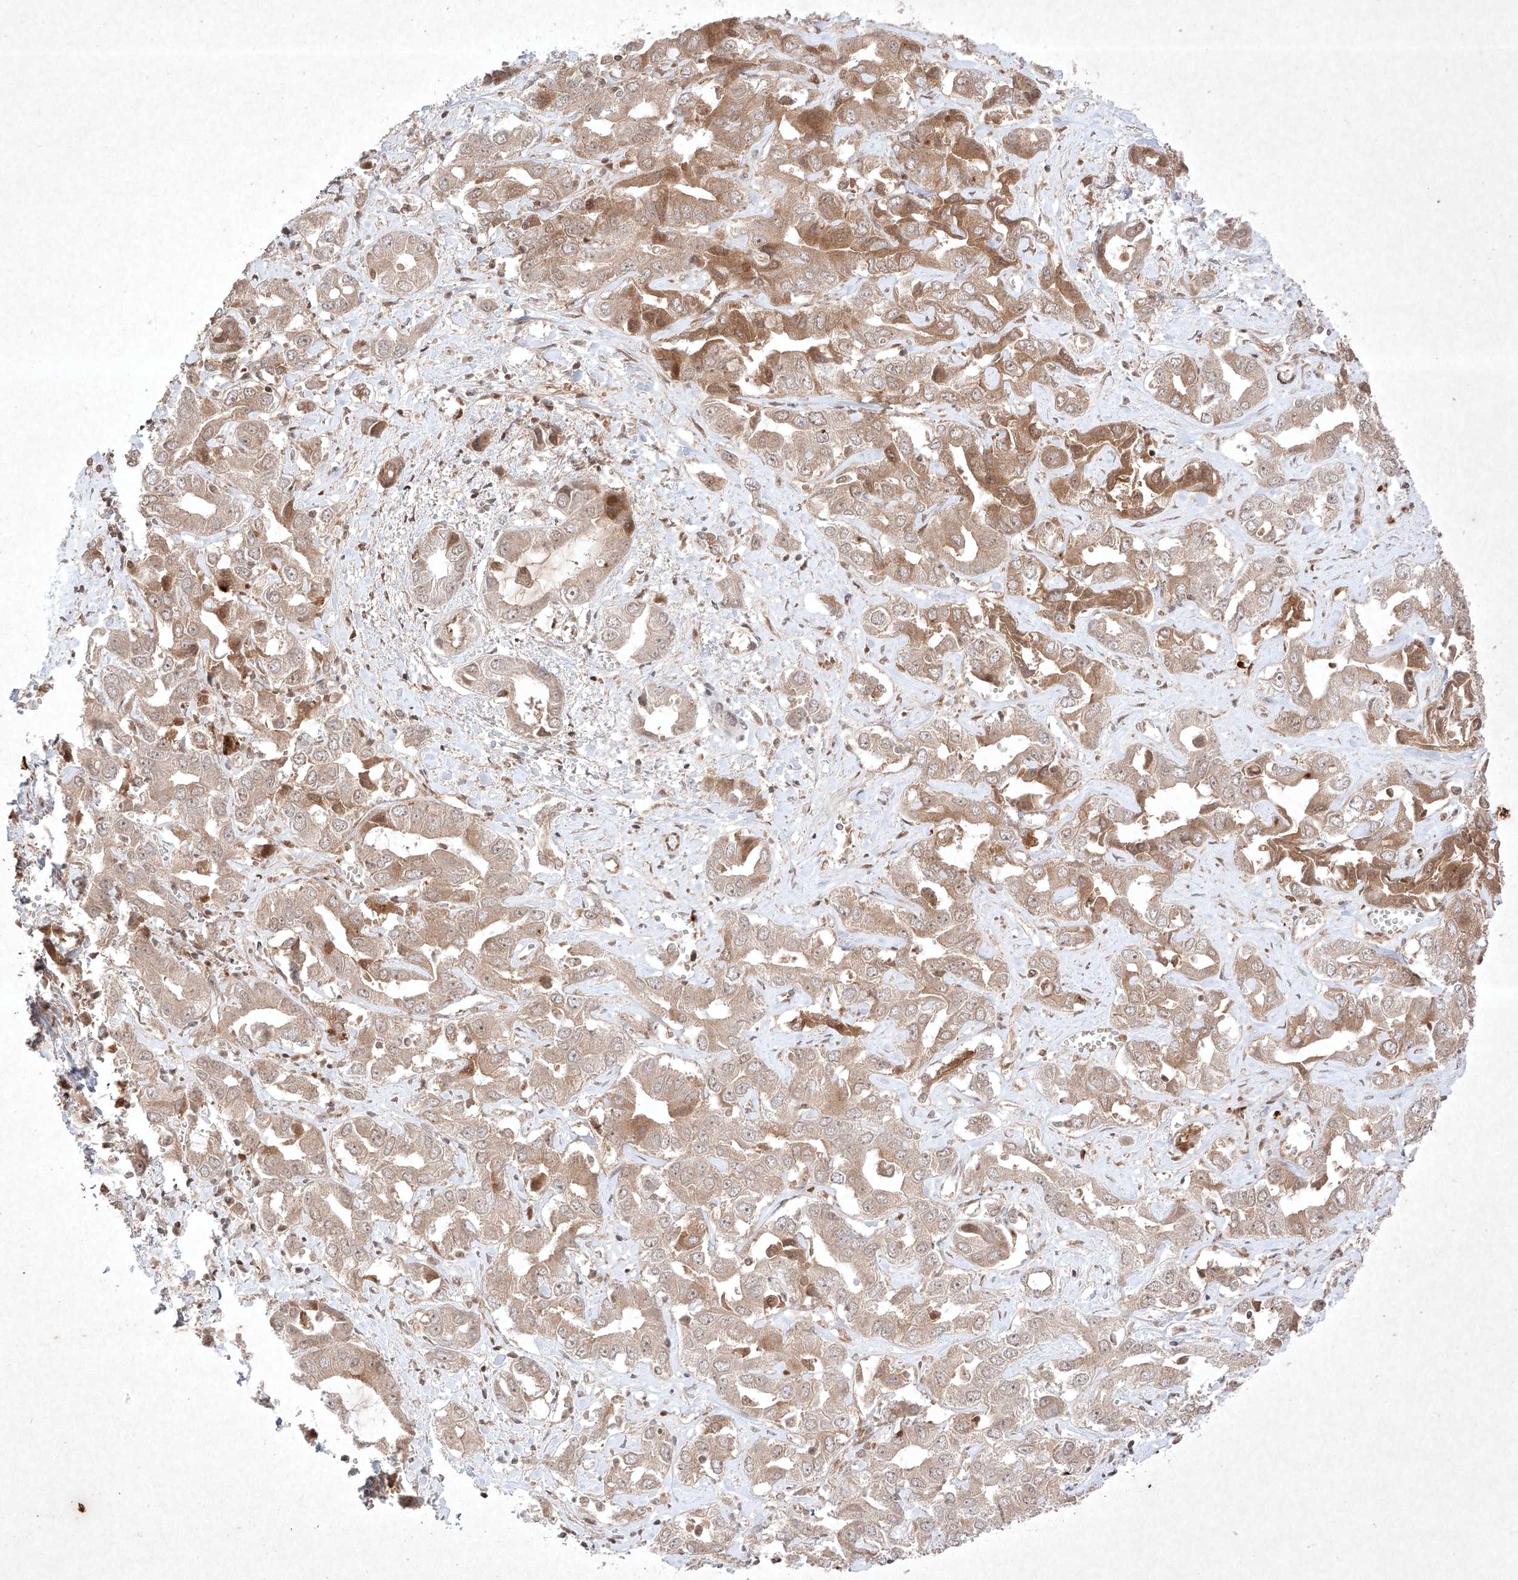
{"staining": {"intensity": "moderate", "quantity": "25%-75%", "location": "cytoplasmic/membranous"}, "tissue": "liver cancer", "cell_type": "Tumor cells", "image_type": "cancer", "snomed": [{"axis": "morphology", "description": "Cholangiocarcinoma"}, {"axis": "topography", "description": "Liver"}], "caption": "About 25%-75% of tumor cells in human cholangiocarcinoma (liver) exhibit moderate cytoplasmic/membranous protein staining as visualized by brown immunohistochemical staining.", "gene": "RNF31", "patient": {"sex": "female", "age": 52}}